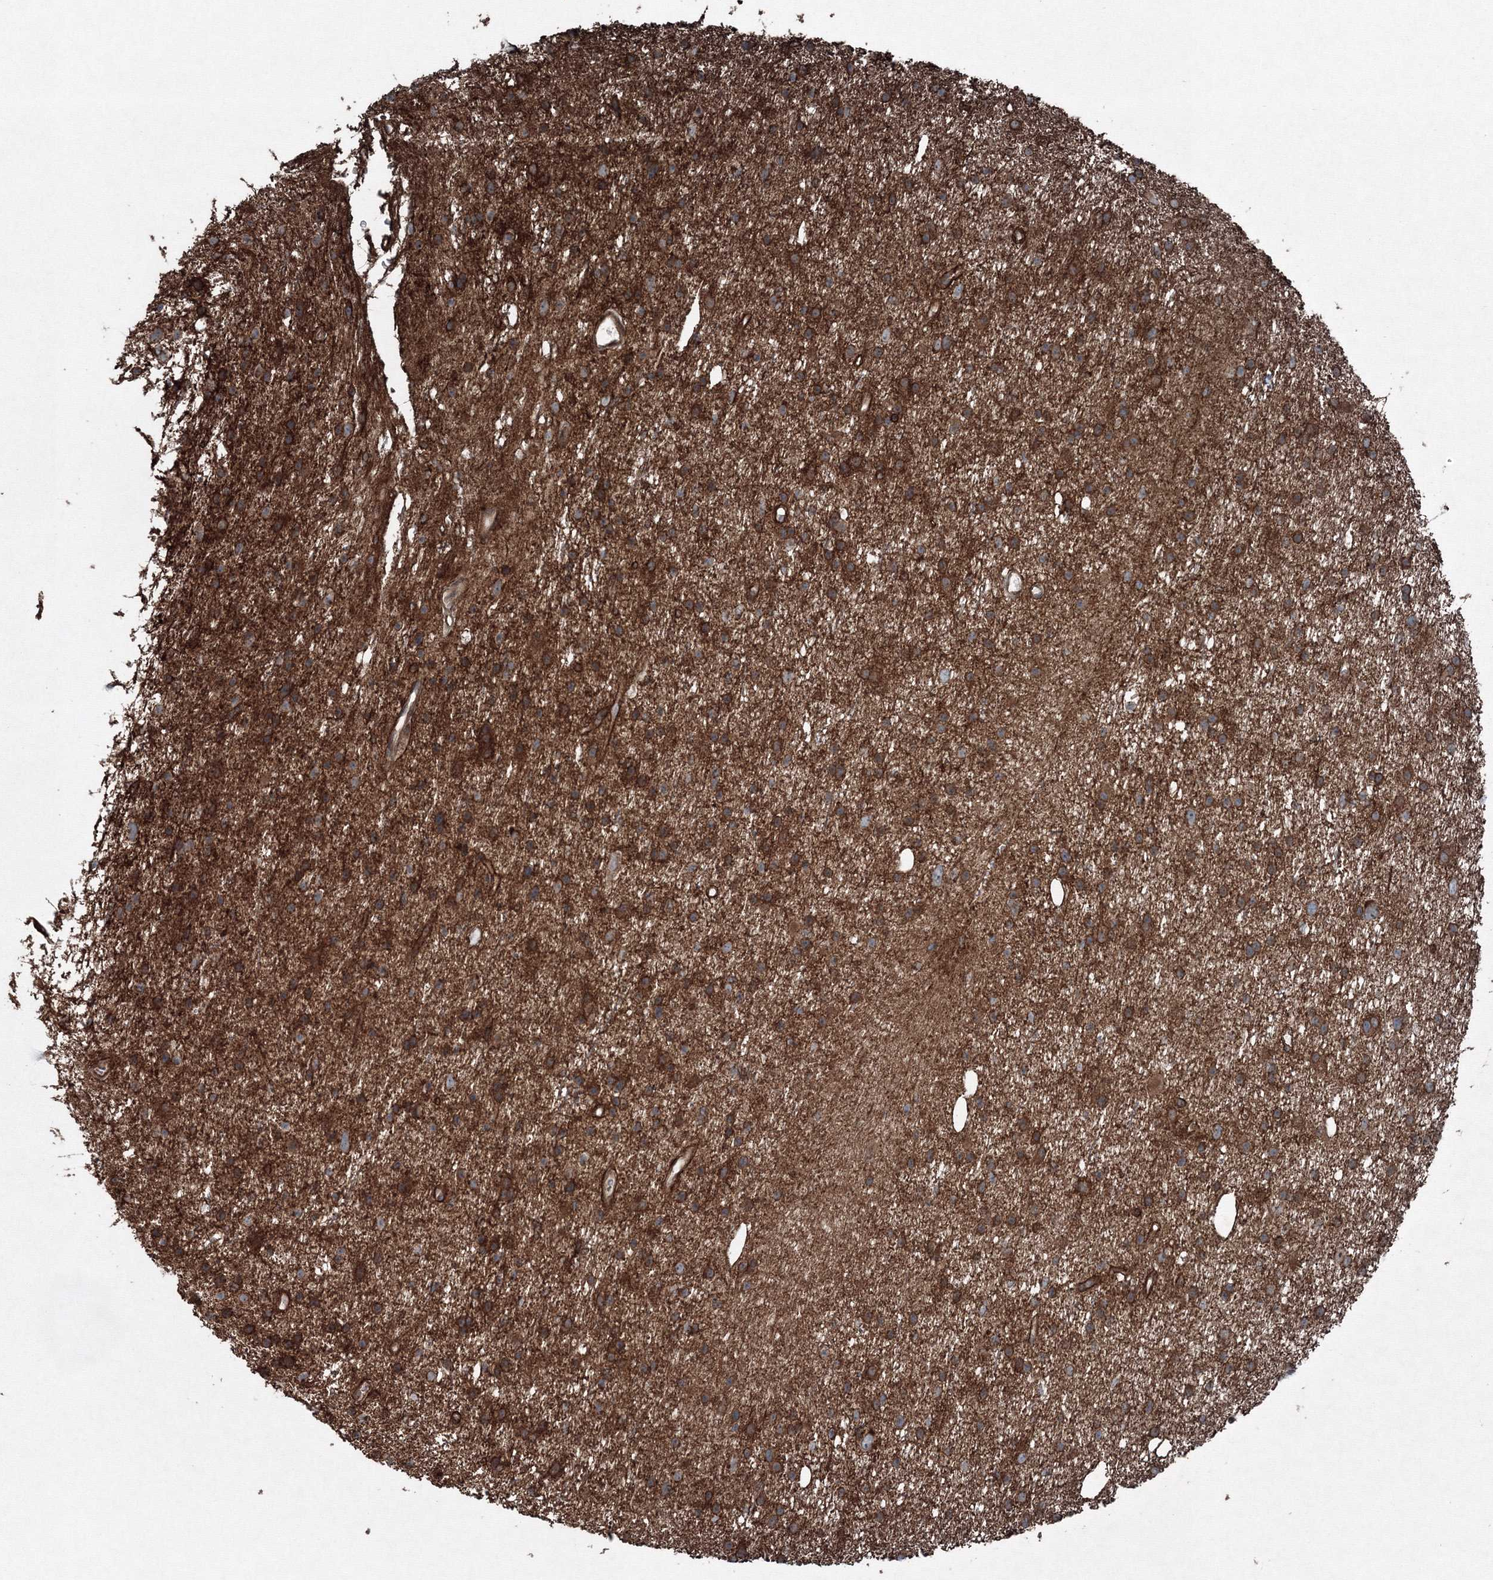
{"staining": {"intensity": "strong", "quantity": ">75%", "location": "cytoplasmic/membranous"}, "tissue": "glioma", "cell_type": "Tumor cells", "image_type": "cancer", "snomed": [{"axis": "morphology", "description": "Glioma, malignant, Low grade"}, {"axis": "topography", "description": "Cerebral cortex"}], "caption": "An image of glioma stained for a protein displays strong cytoplasmic/membranous brown staining in tumor cells. The staining is performed using DAB brown chromogen to label protein expression. The nuclei are counter-stained blue using hematoxylin.", "gene": "COPS7B", "patient": {"sex": "female", "age": 39}}